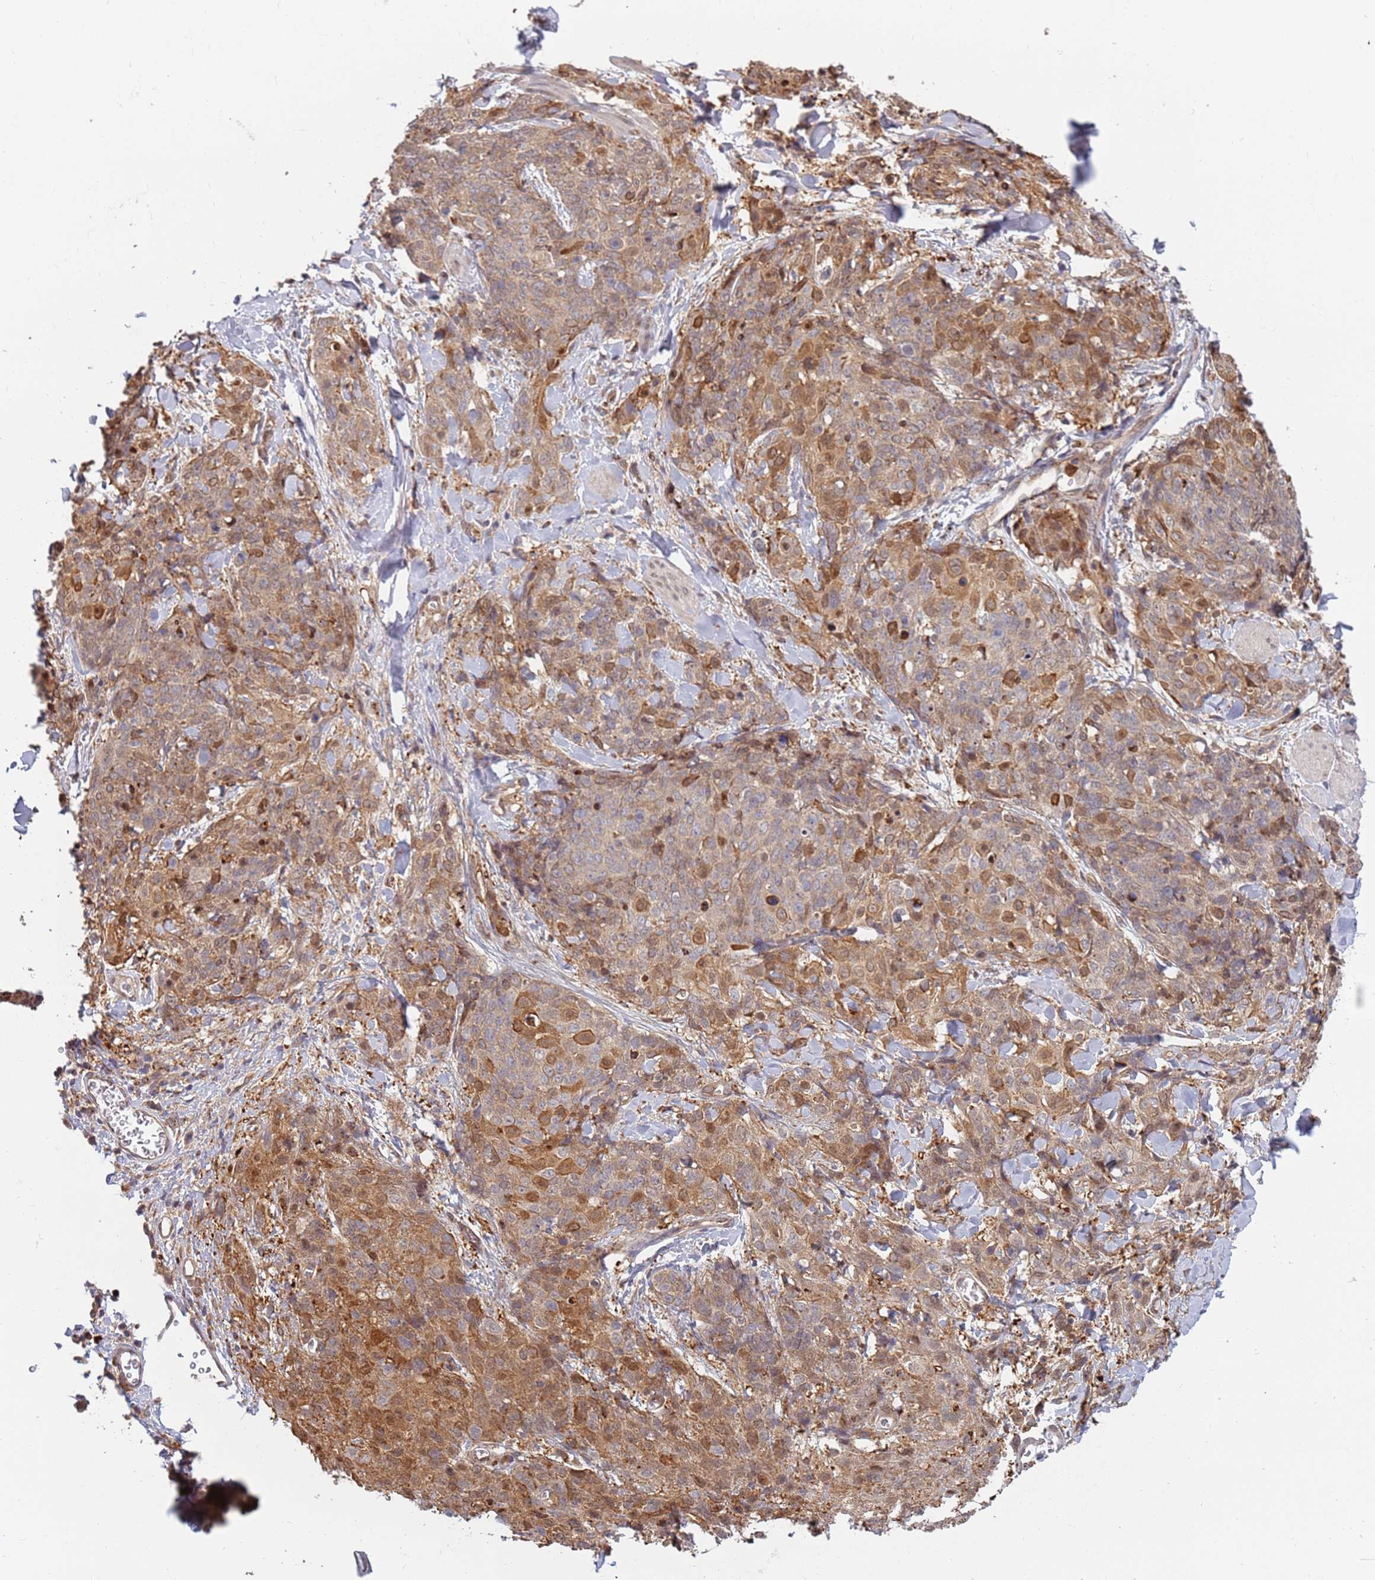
{"staining": {"intensity": "moderate", "quantity": ">75%", "location": "cytoplasmic/membranous"}, "tissue": "skin cancer", "cell_type": "Tumor cells", "image_type": "cancer", "snomed": [{"axis": "morphology", "description": "Squamous cell carcinoma, NOS"}, {"axis": "topography", "description": "Skin"}, {"axis": "topography", "description": "Vulva"}], "caption": "Squamous cell carcinoma (skin) tissue displays moderate cytoplasmic/membranous staining in about >75% of tumor cells, visualized by immunohistochemistry.", "gene": "CEP170", "patient": {"sex": "female", "age": 85}}